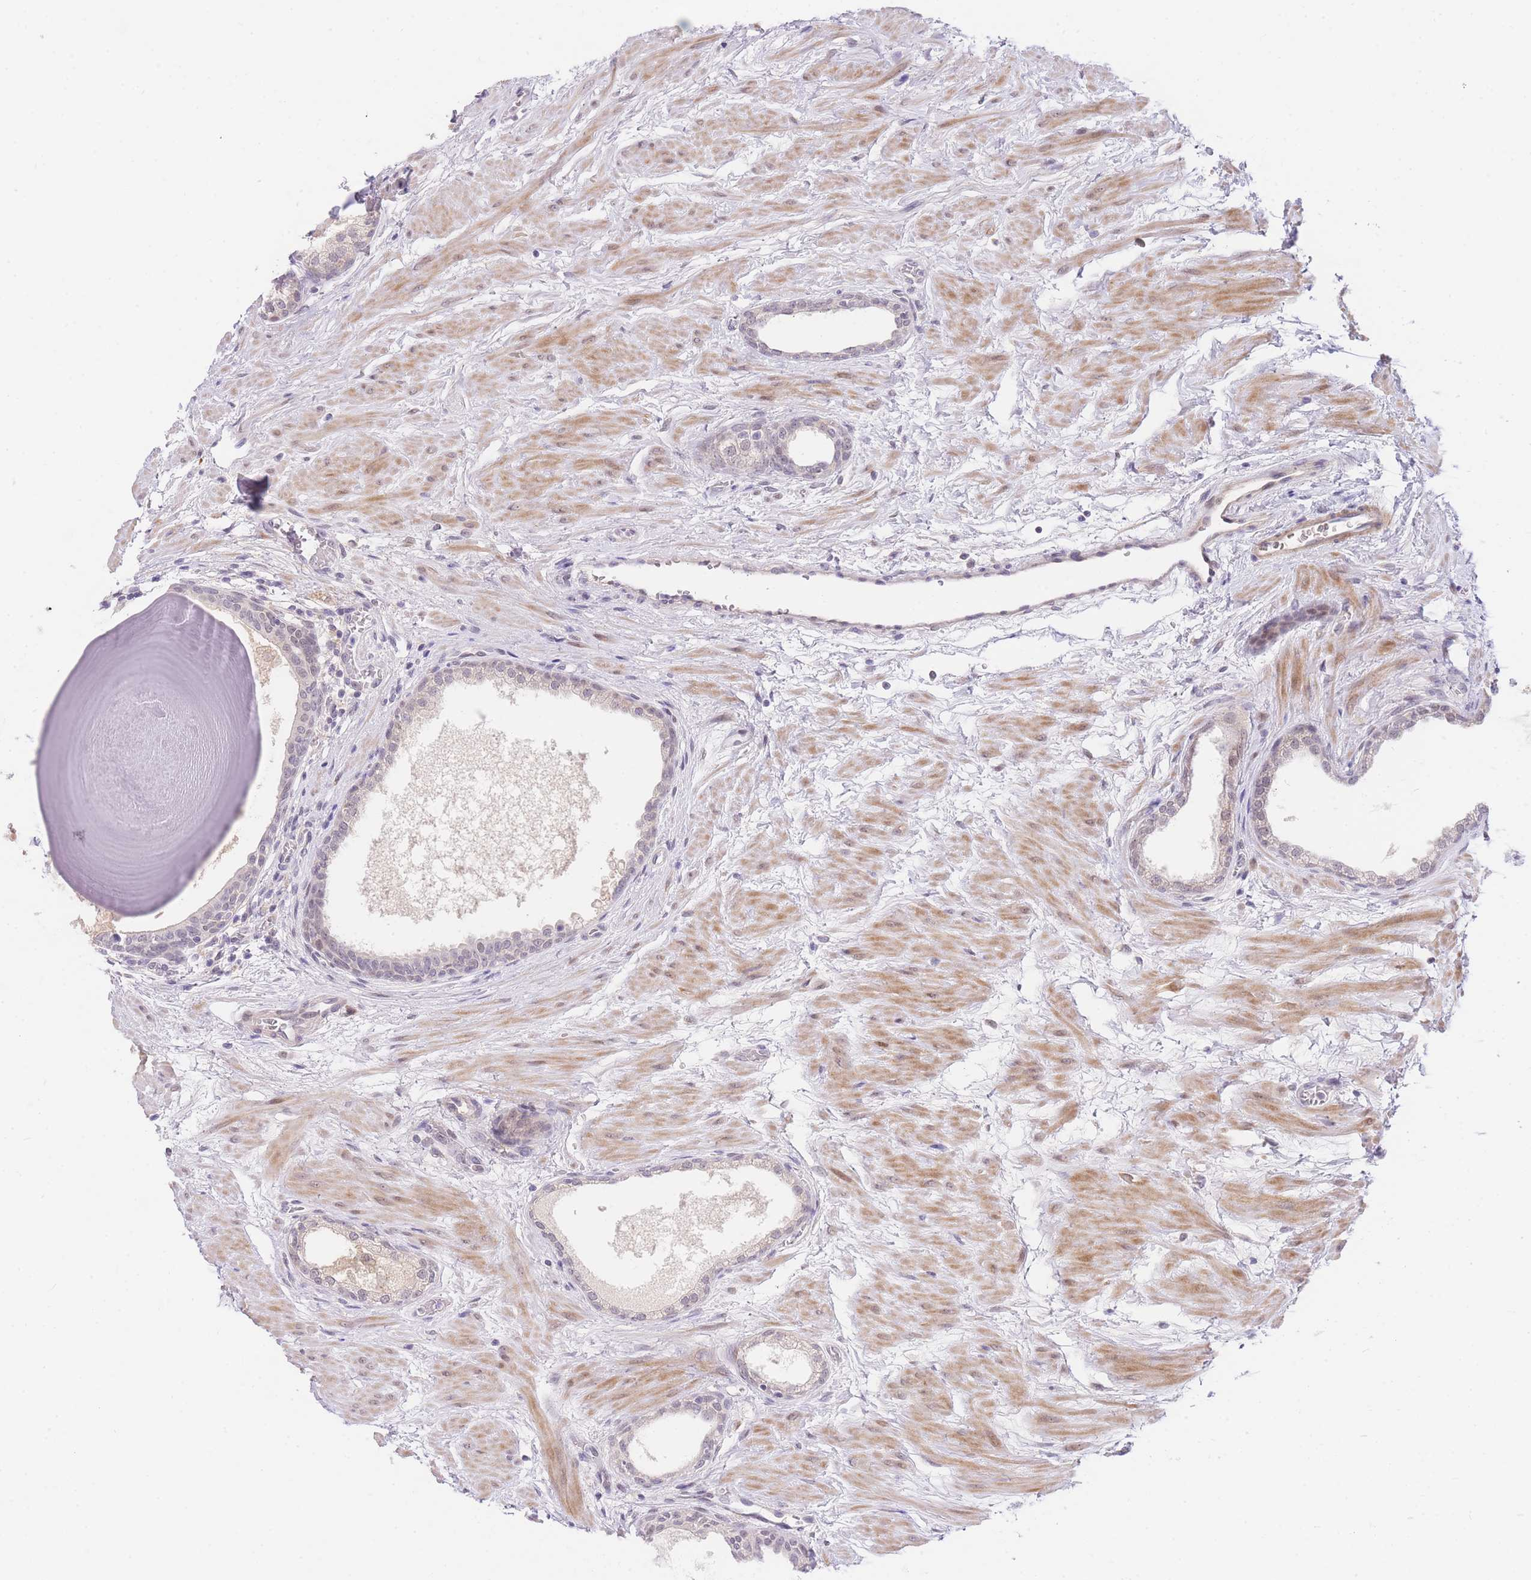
{"staining": {"intensity": "weak", "quantity": "<25%", "location": "cytoplasmic/membranous,nuclear"}, "tissue": "prostate", "cell_type": "Glandular cells", "image_type": "normal", "snomed": [{"axis": "morphology", "description": "Normal tissue, NOS"}, {"axis": "topography", "description": "Prostate"}], "caption": "Immunohistochemistry micrograph of normal prostate: prostate stained with DAB displays no significant protein staining in glandular cells.", "gene": "SLC25A33", "patient": {"sex": "male", "age": 48}}